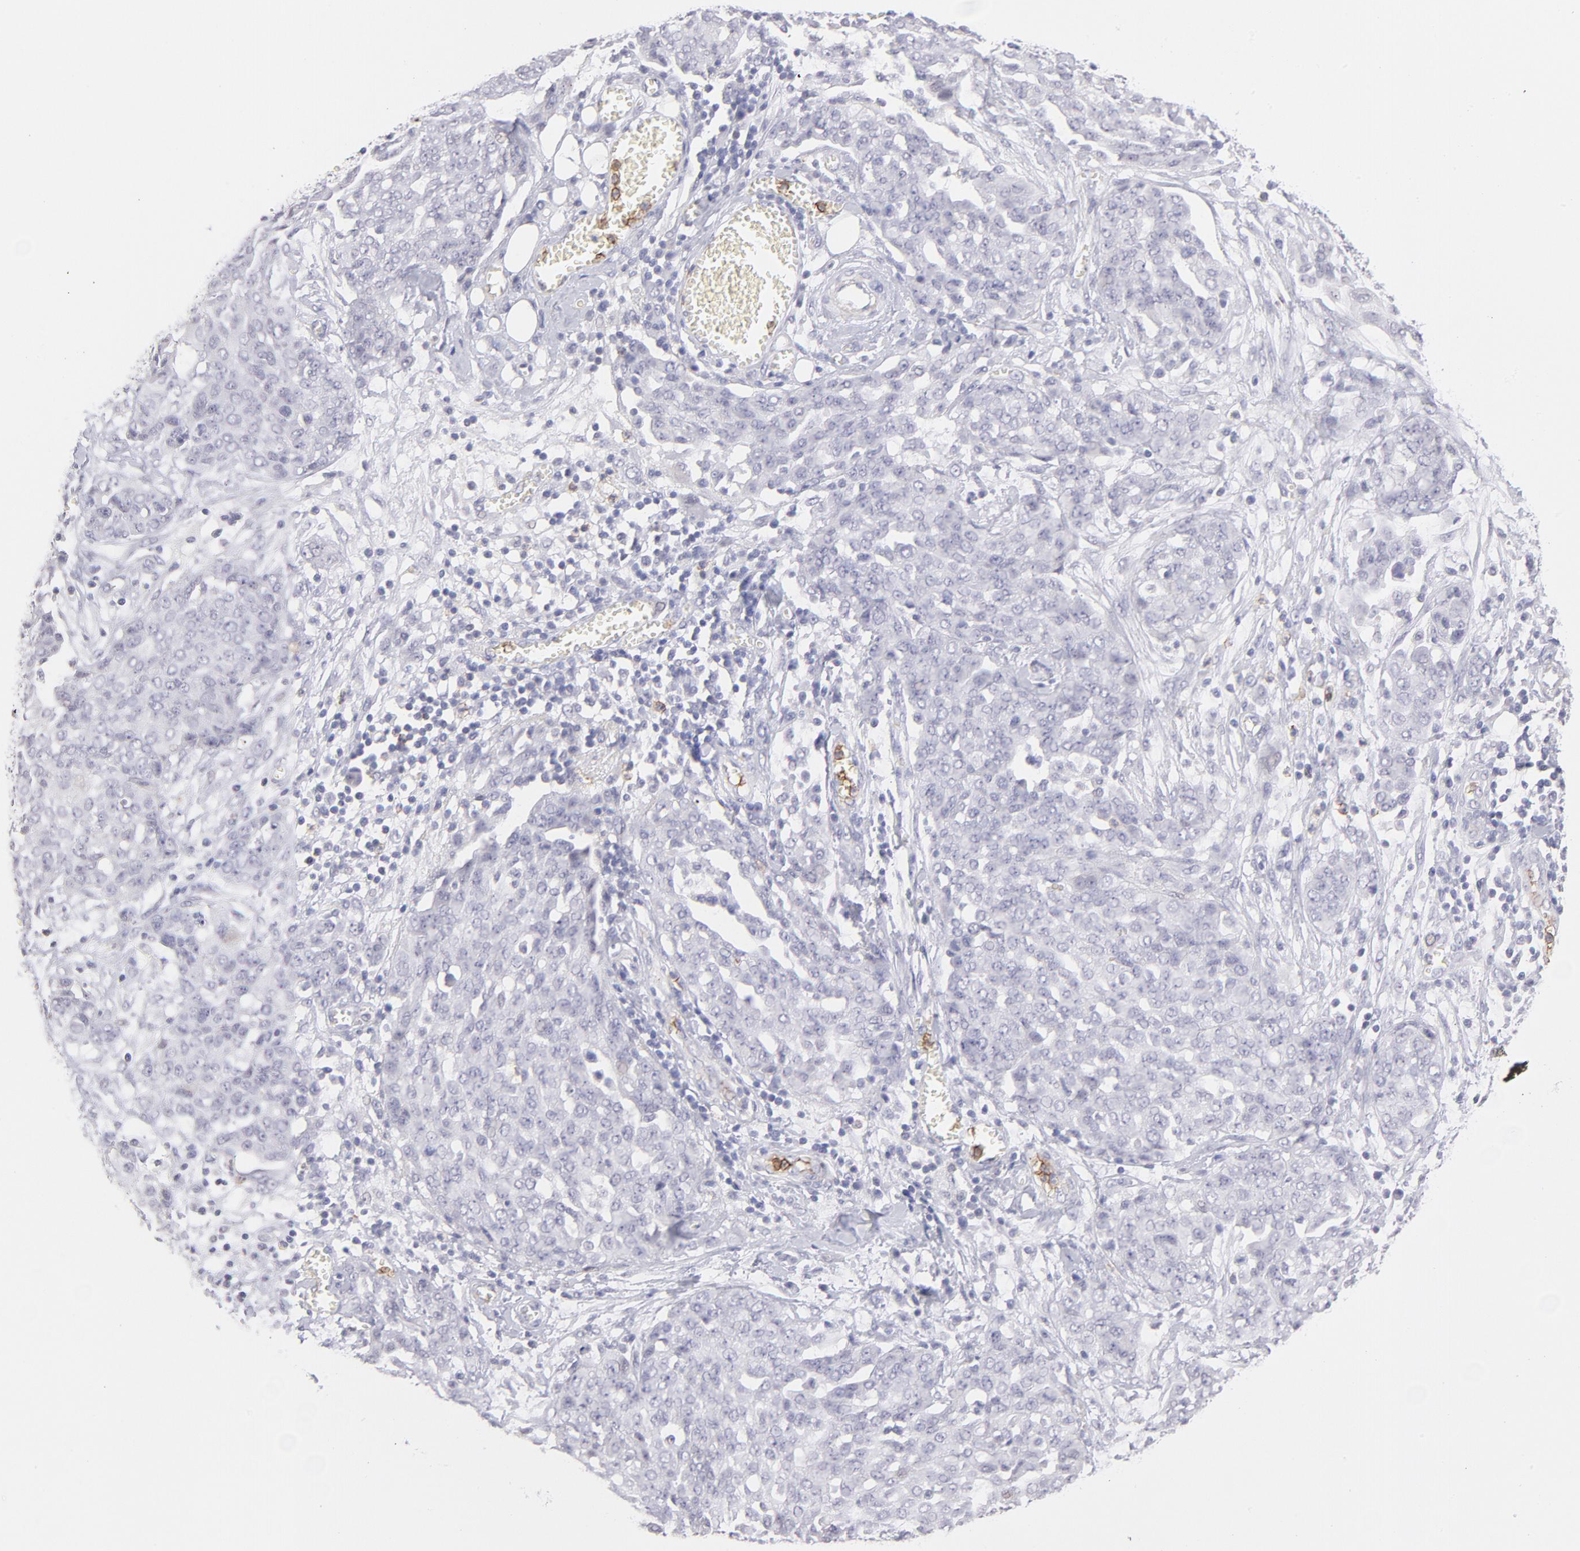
{"staining": {"intensity": "negative", "quantity": "none", "location": "none"}, "tissue": "ovarian cancer", "cell_type": "Tumor cells", "image_type": "cancer", "snomed": [{"axis": "morphology", "description": "Cystadenocarcinoma, serous, NOS"}, {"axis": "topography", "description": "Soft tissue"}, {"axis": "topography", "description": "Ovary"}], "caption": "An immunohistochemistry (IHC) photomicrograph of serous cystadenocarcinoma (ovarian) is shown. There is no staining in tumor cells of serous cystadenocarcinoma (ovarian).", "gene": "LTB4R", "patient": {"sex": "female", "age": 57}}